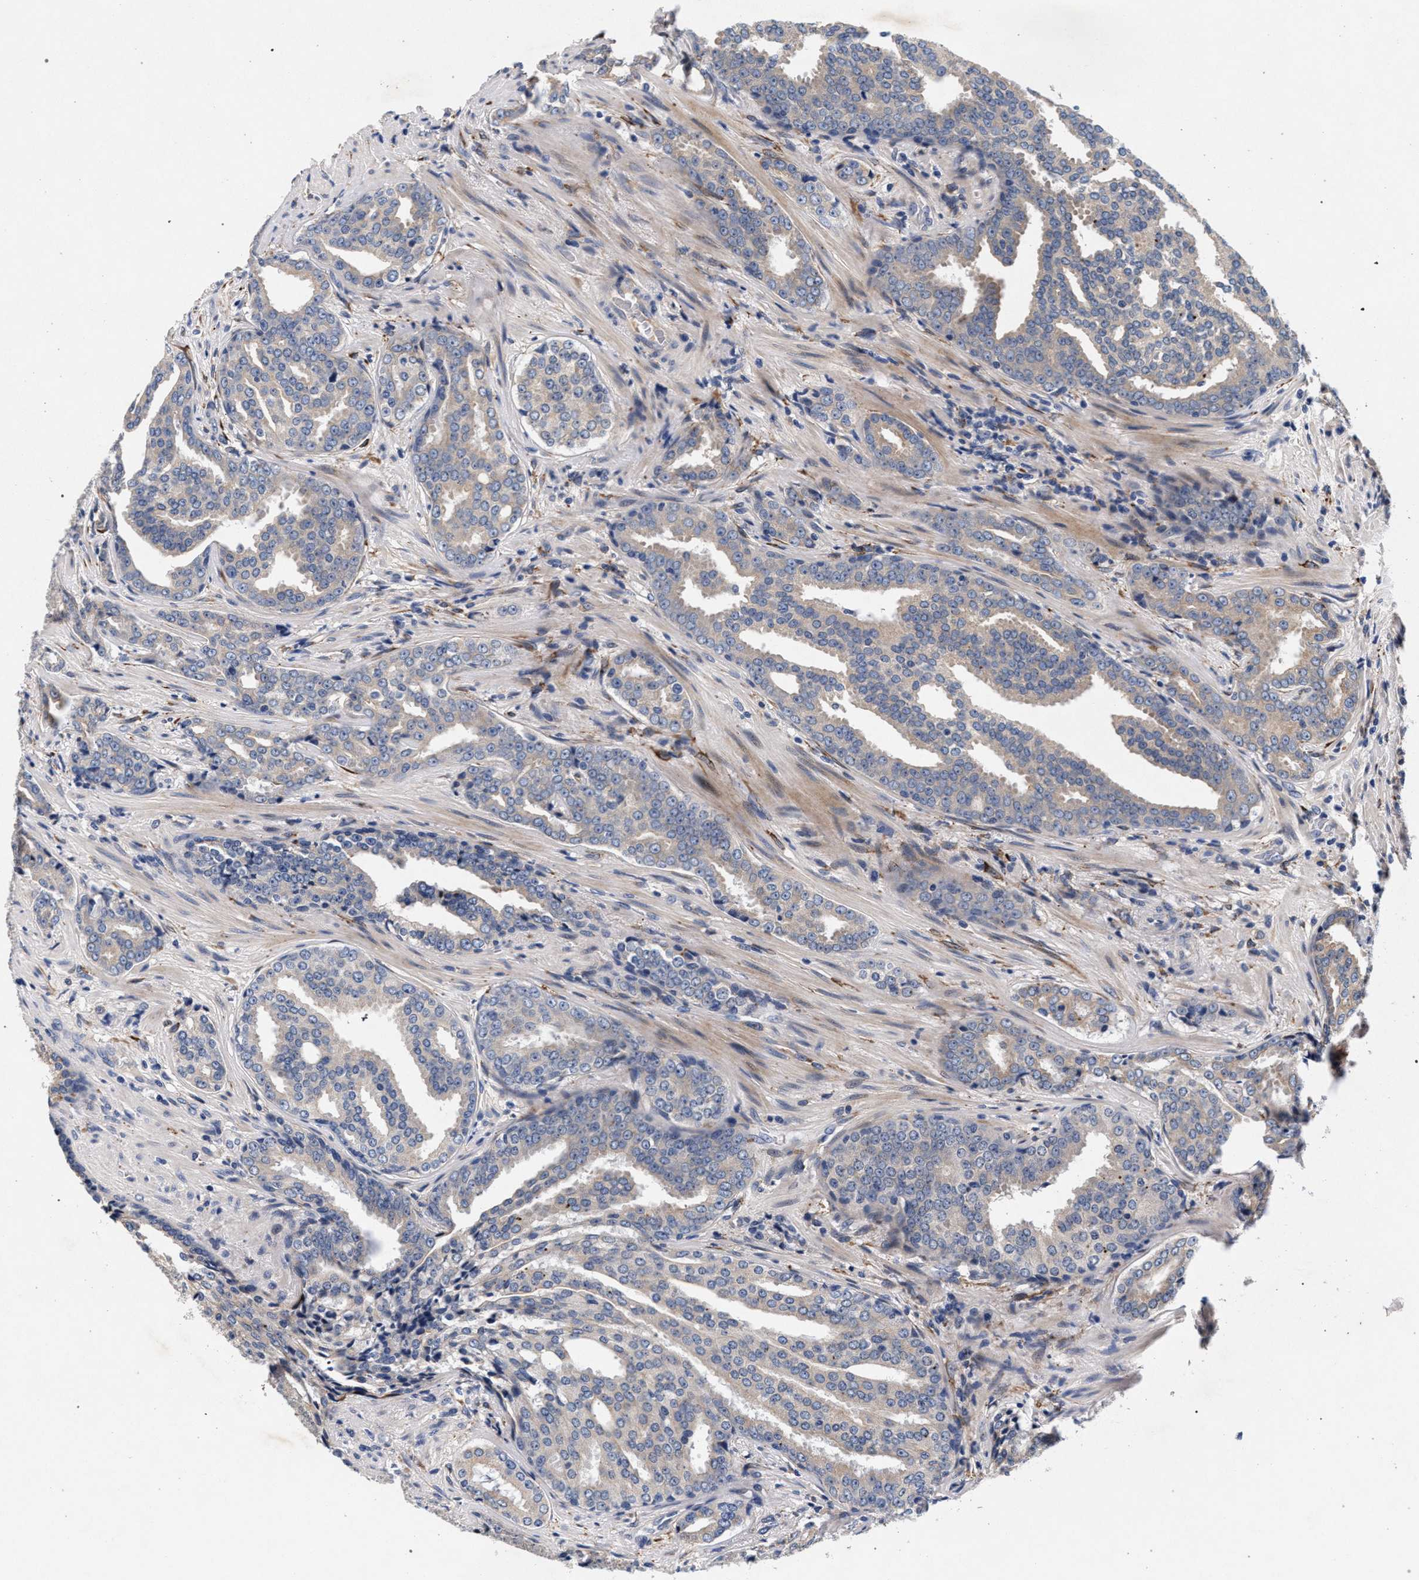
{"staining": {"intensity": "weak", "quantity": "<25%", "location": "cytoplasmic/membranous"}, "tissue": "prostate cancer", "cell_type": "Tumor cells", "image_type": "cancer", "snomed": [{"axis": "morphology", "description": "Adenocarcinoma, High grade"}, {"axis": "topography", "description": "Prostate"}], "caption": "An IHC photomicrograph of prostate cancer is shown. There is no staining in tumor cells of prostate cancer. The staining is performed using DAB brown chromogen with nuclei counter-stained in using hematoxylin.", "gene": "NEK7", "patient": {"sex": "male", "age": 71}}